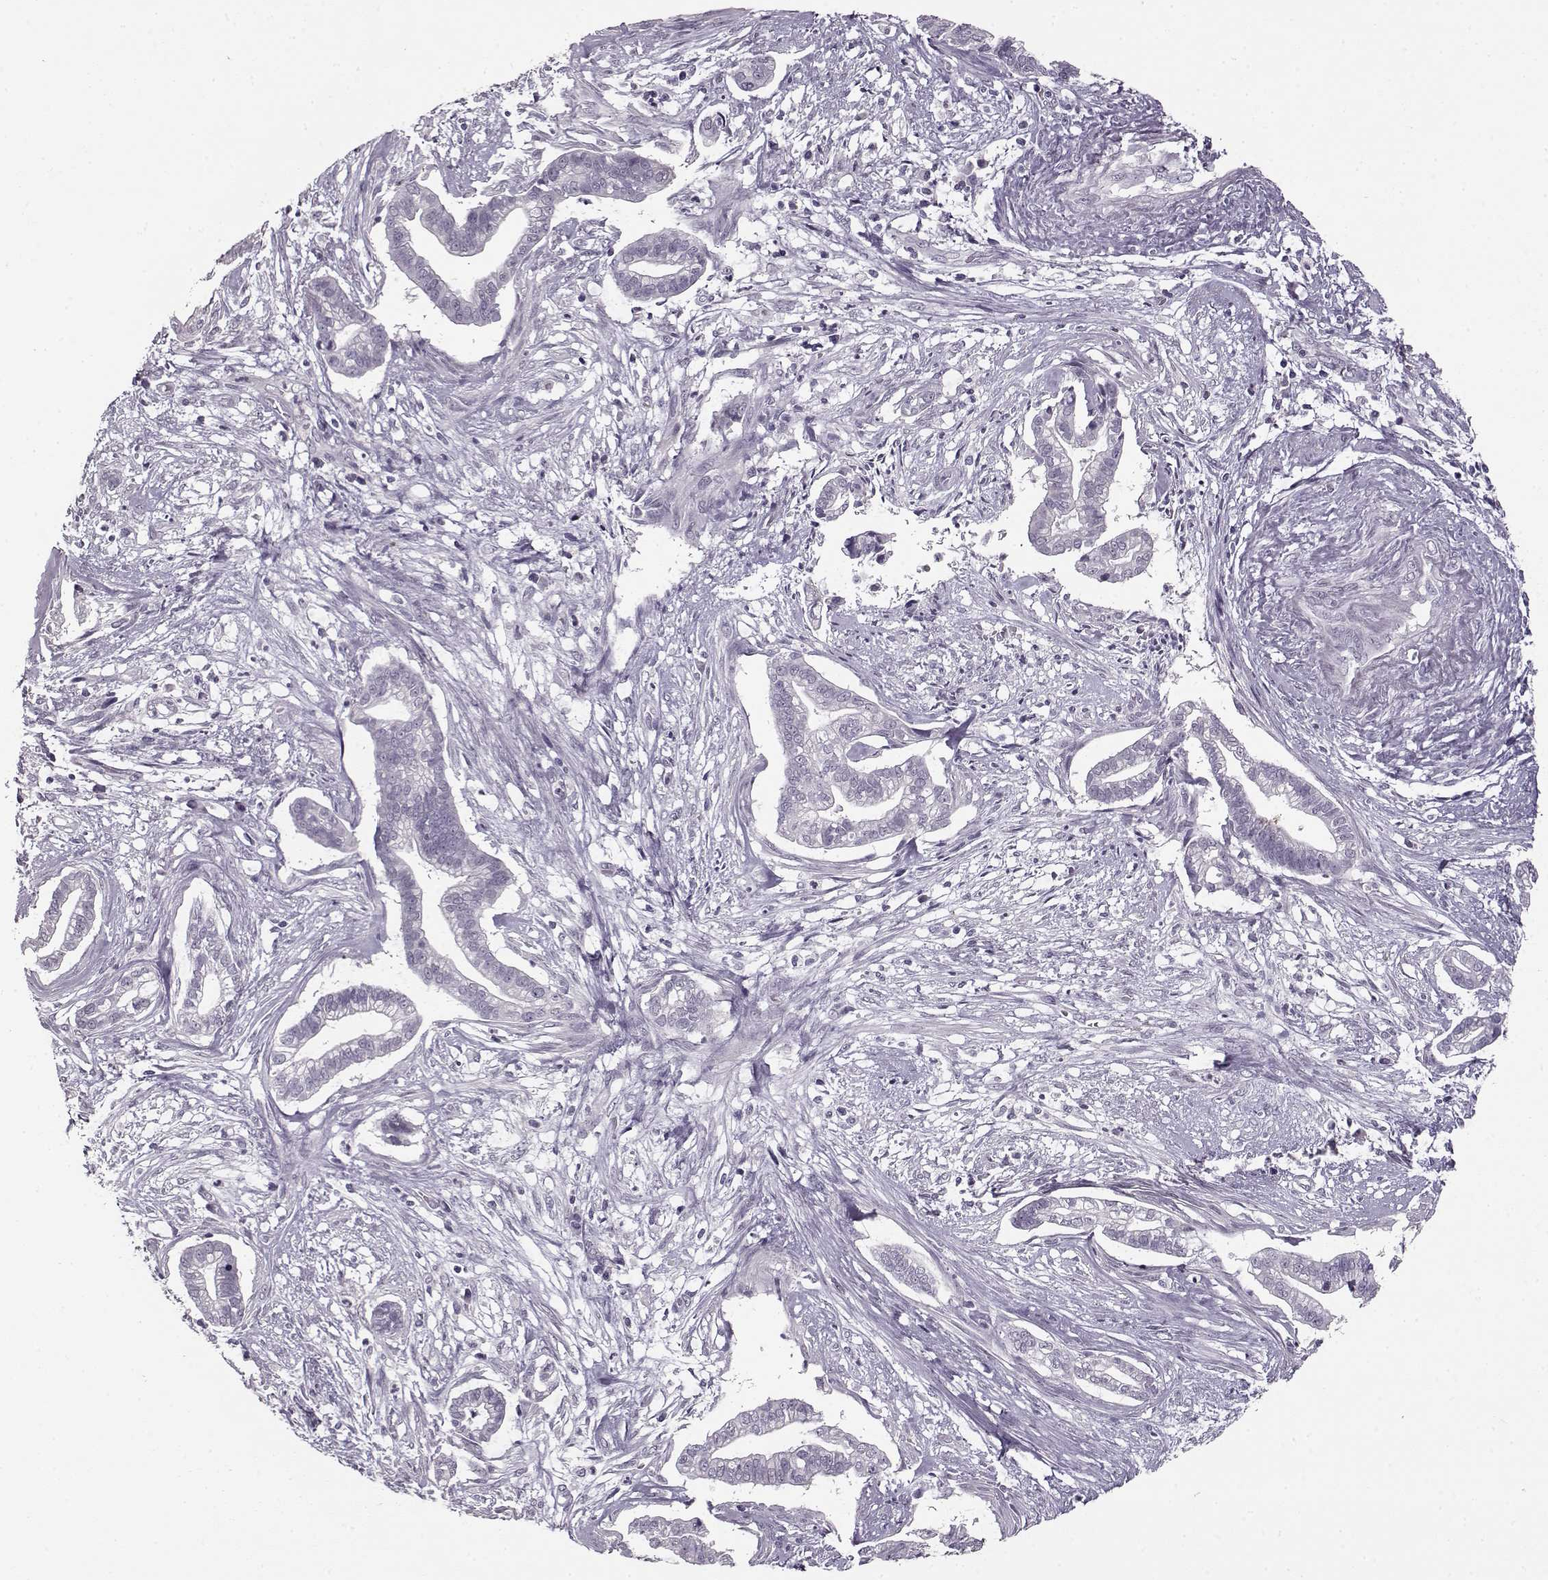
{"staining": {"intensity": "negative", "quantity": "none", "location": "none"}, "tissue": "cervical cancer", "cell_type": "Tumor cells", "image_type": "cancer", "snomed": [{"axis": "morphology", "description": "Adenocarcinoma, NOS"}, {"axis": "topography", "description": "Cervix"}], "caption": "High power microscopy histopathology image of an immunohistochemistry micrograph of cervical adenocarcinoma, revealing no significant positivity in tumor cells.", "gene": "FSHB", "patient": {"sex": "female", "age": 62}}